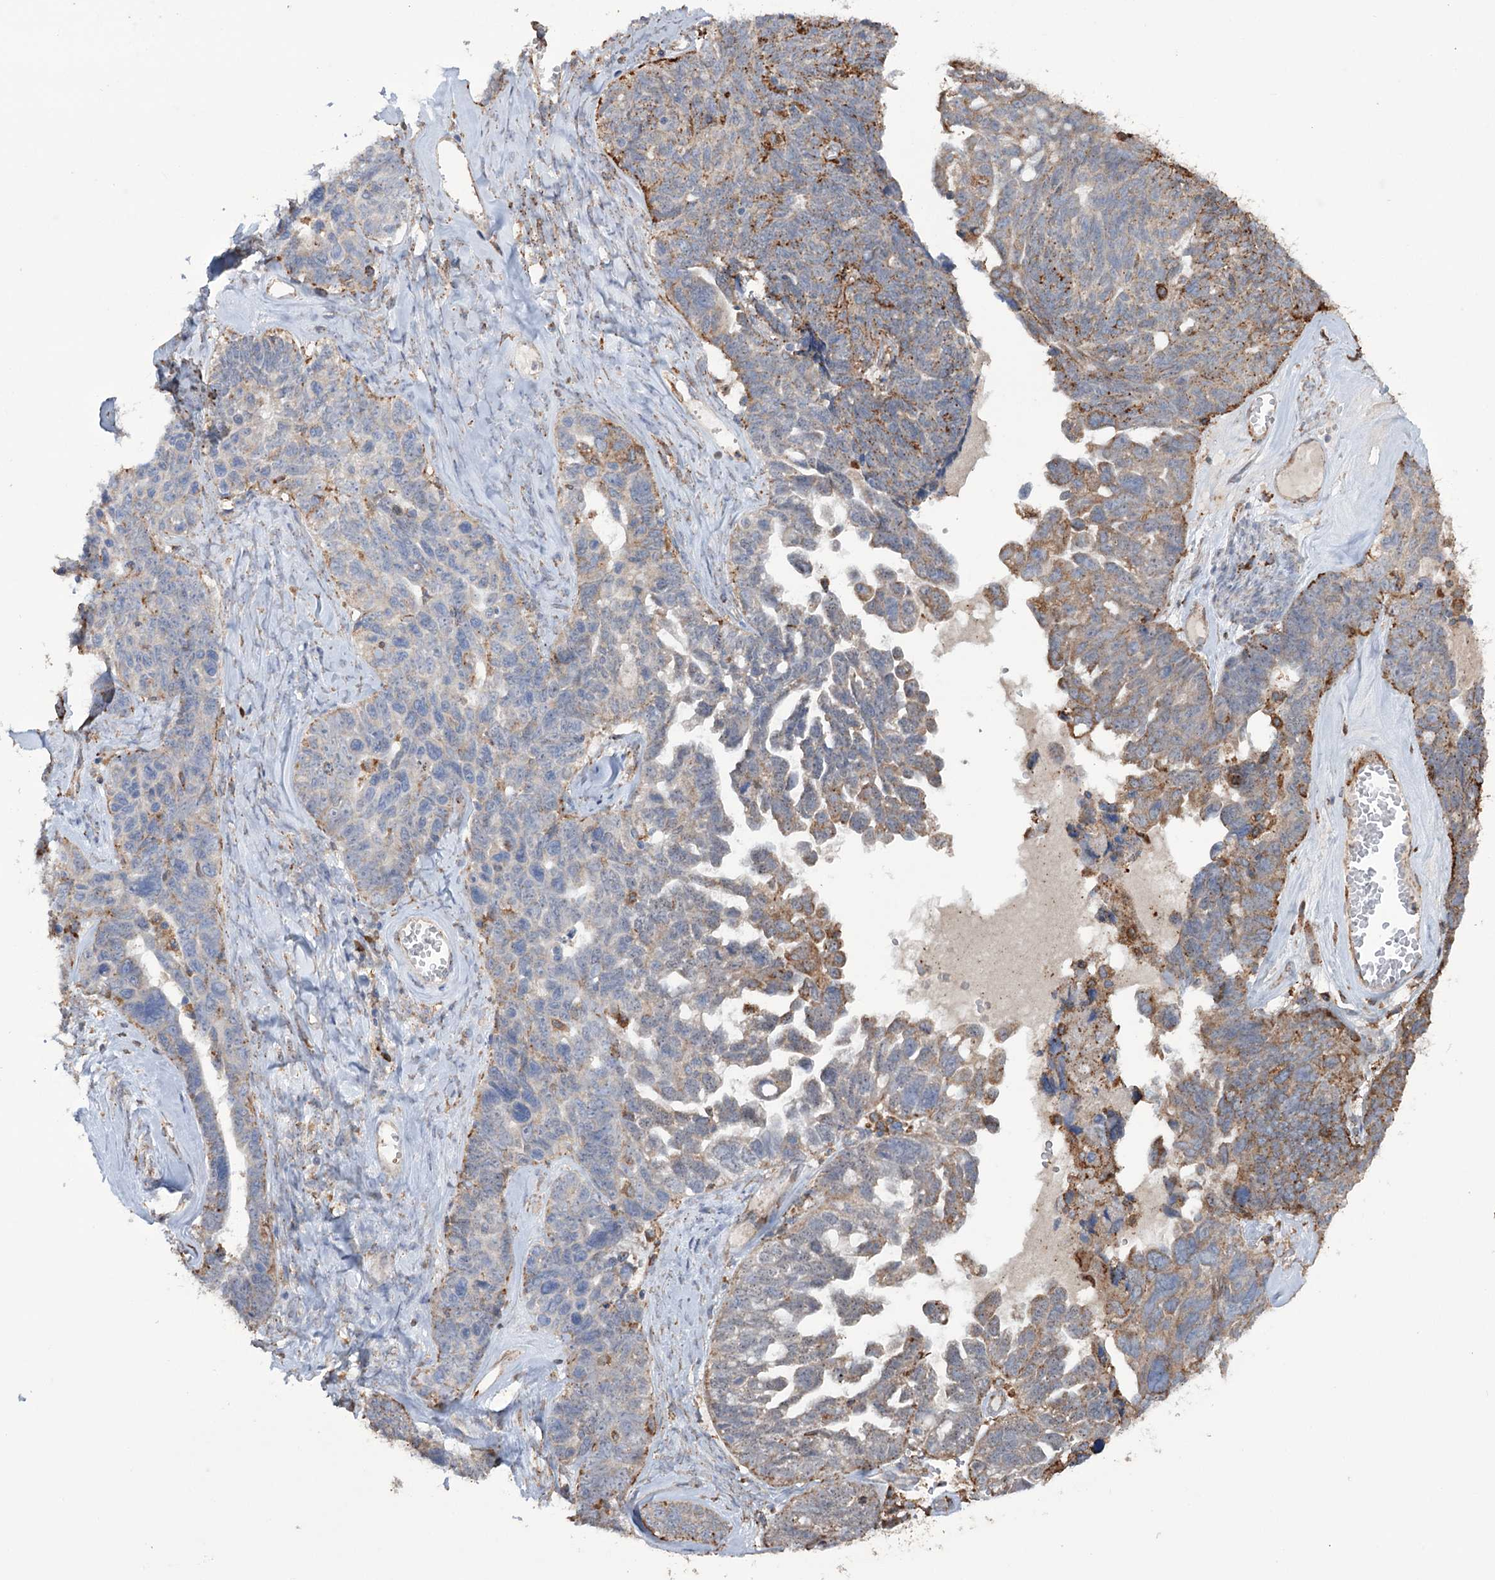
{"staining": {"intensity": "moderate", "quantity": "25%-75%", "location": "cytoplasmic/membranous"}, "tissue": "ovarian cancer", "cell_type": "Tumor cells", "image_type": "cancer", "snomed": [{"axis": "morphology", "description": "Cystadenocarcinoma, serous, NOS"}, {"axis": "topography", "description": "Ovary"}], "caption": "Immunohistochemical staining of ovarian cancer shows moderate cytoplasmic/membranous protein staining in approximately 25%-75% of tumor cells.", "gene": "TRIM71", "patient": {"sex": "female", "age": 79}}